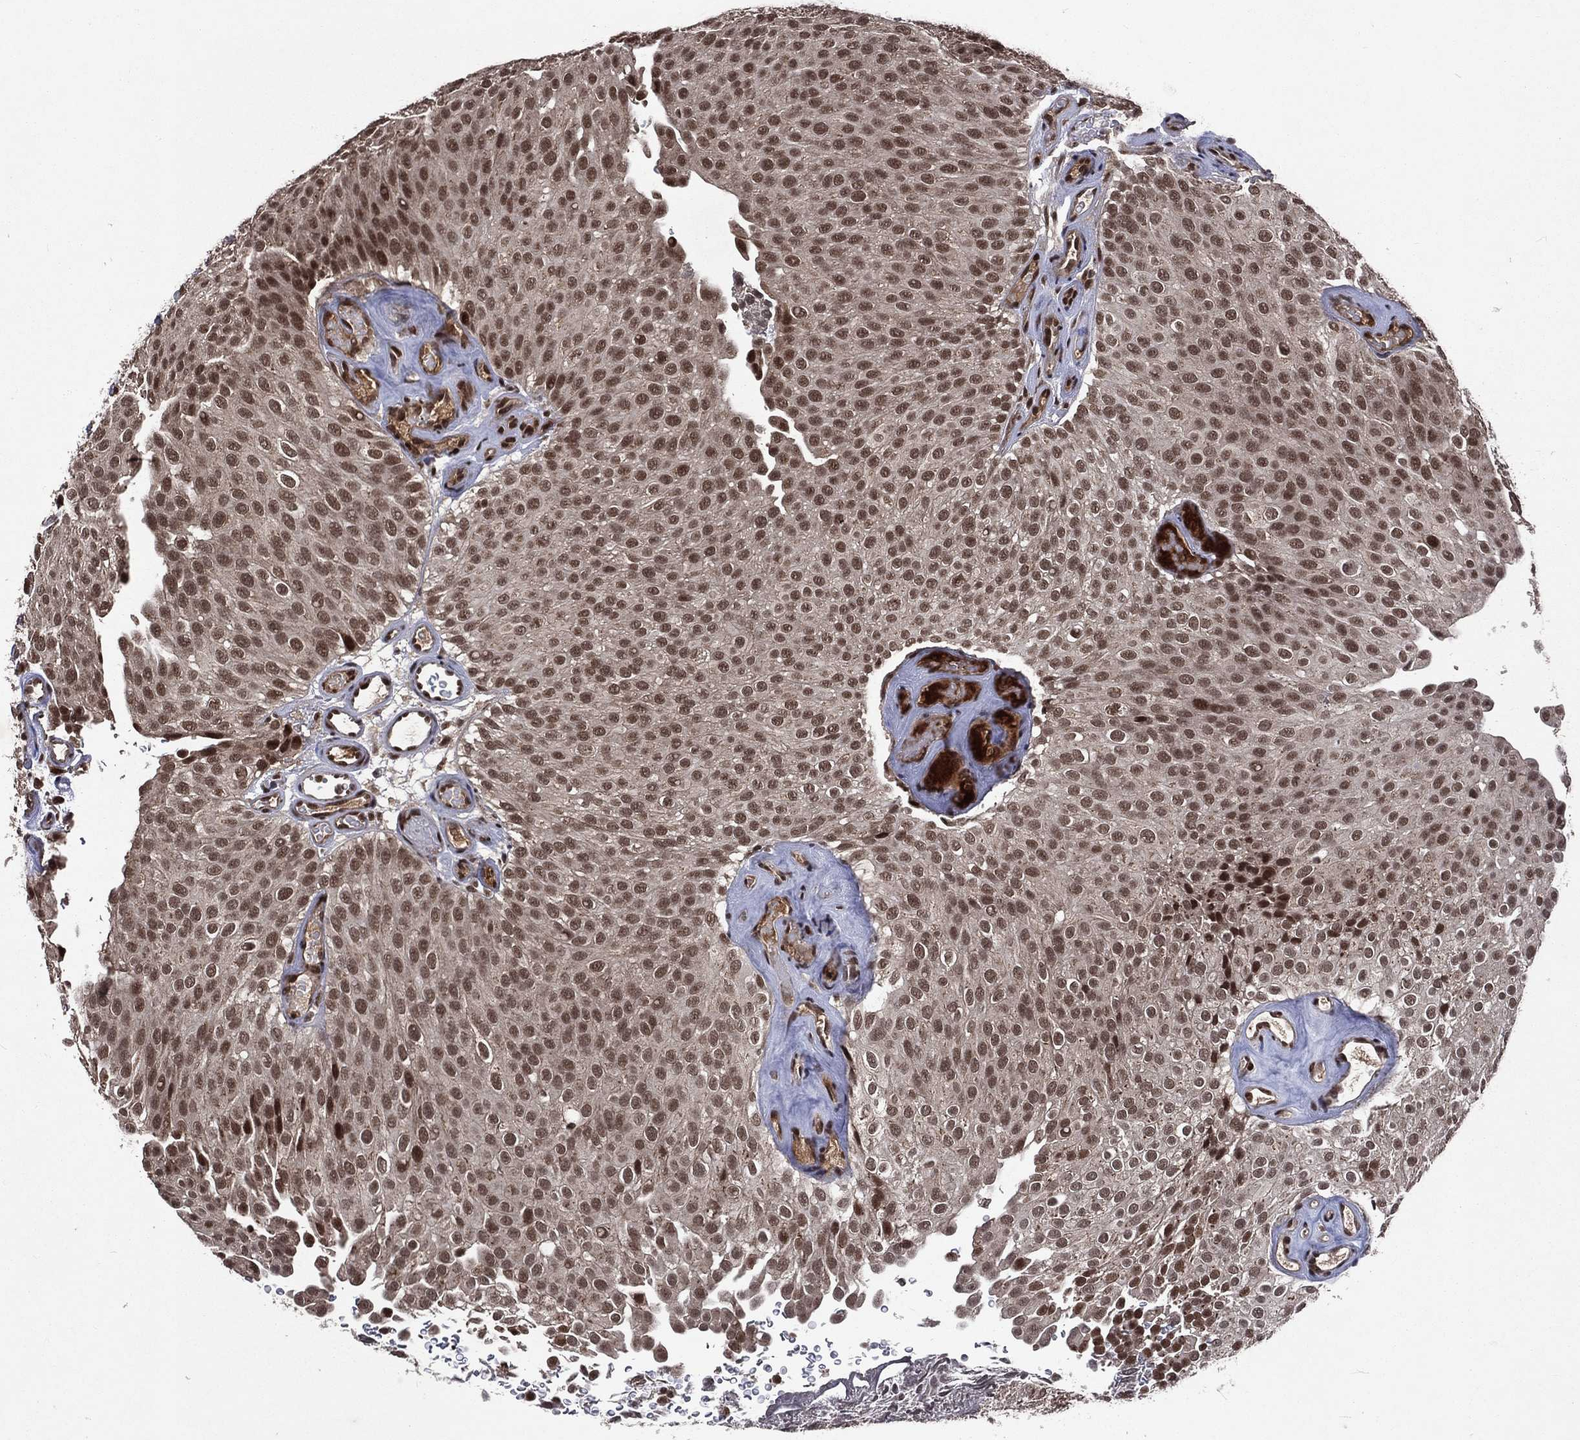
{"staining": {"intensity": "moderate", "quantity": ">75%", "location": "nuclear"}, "tissue": "urothelial cancer", "cell_type": "Tumor cells", "image_type": "cancer", "snomed": [{"axis": "morphology", "description": "Urothelial carcinoma, Low grade"}, {"axis": "topography", "description": "Urinary bladder"}], "caption": "DAB immunohistochemical staining of urothelial cancer shows moderate nuclear protein staining in about >75% of tumor cells.", "gene": "DMAP1", "patient": {"sex": "male", "age": 78}}